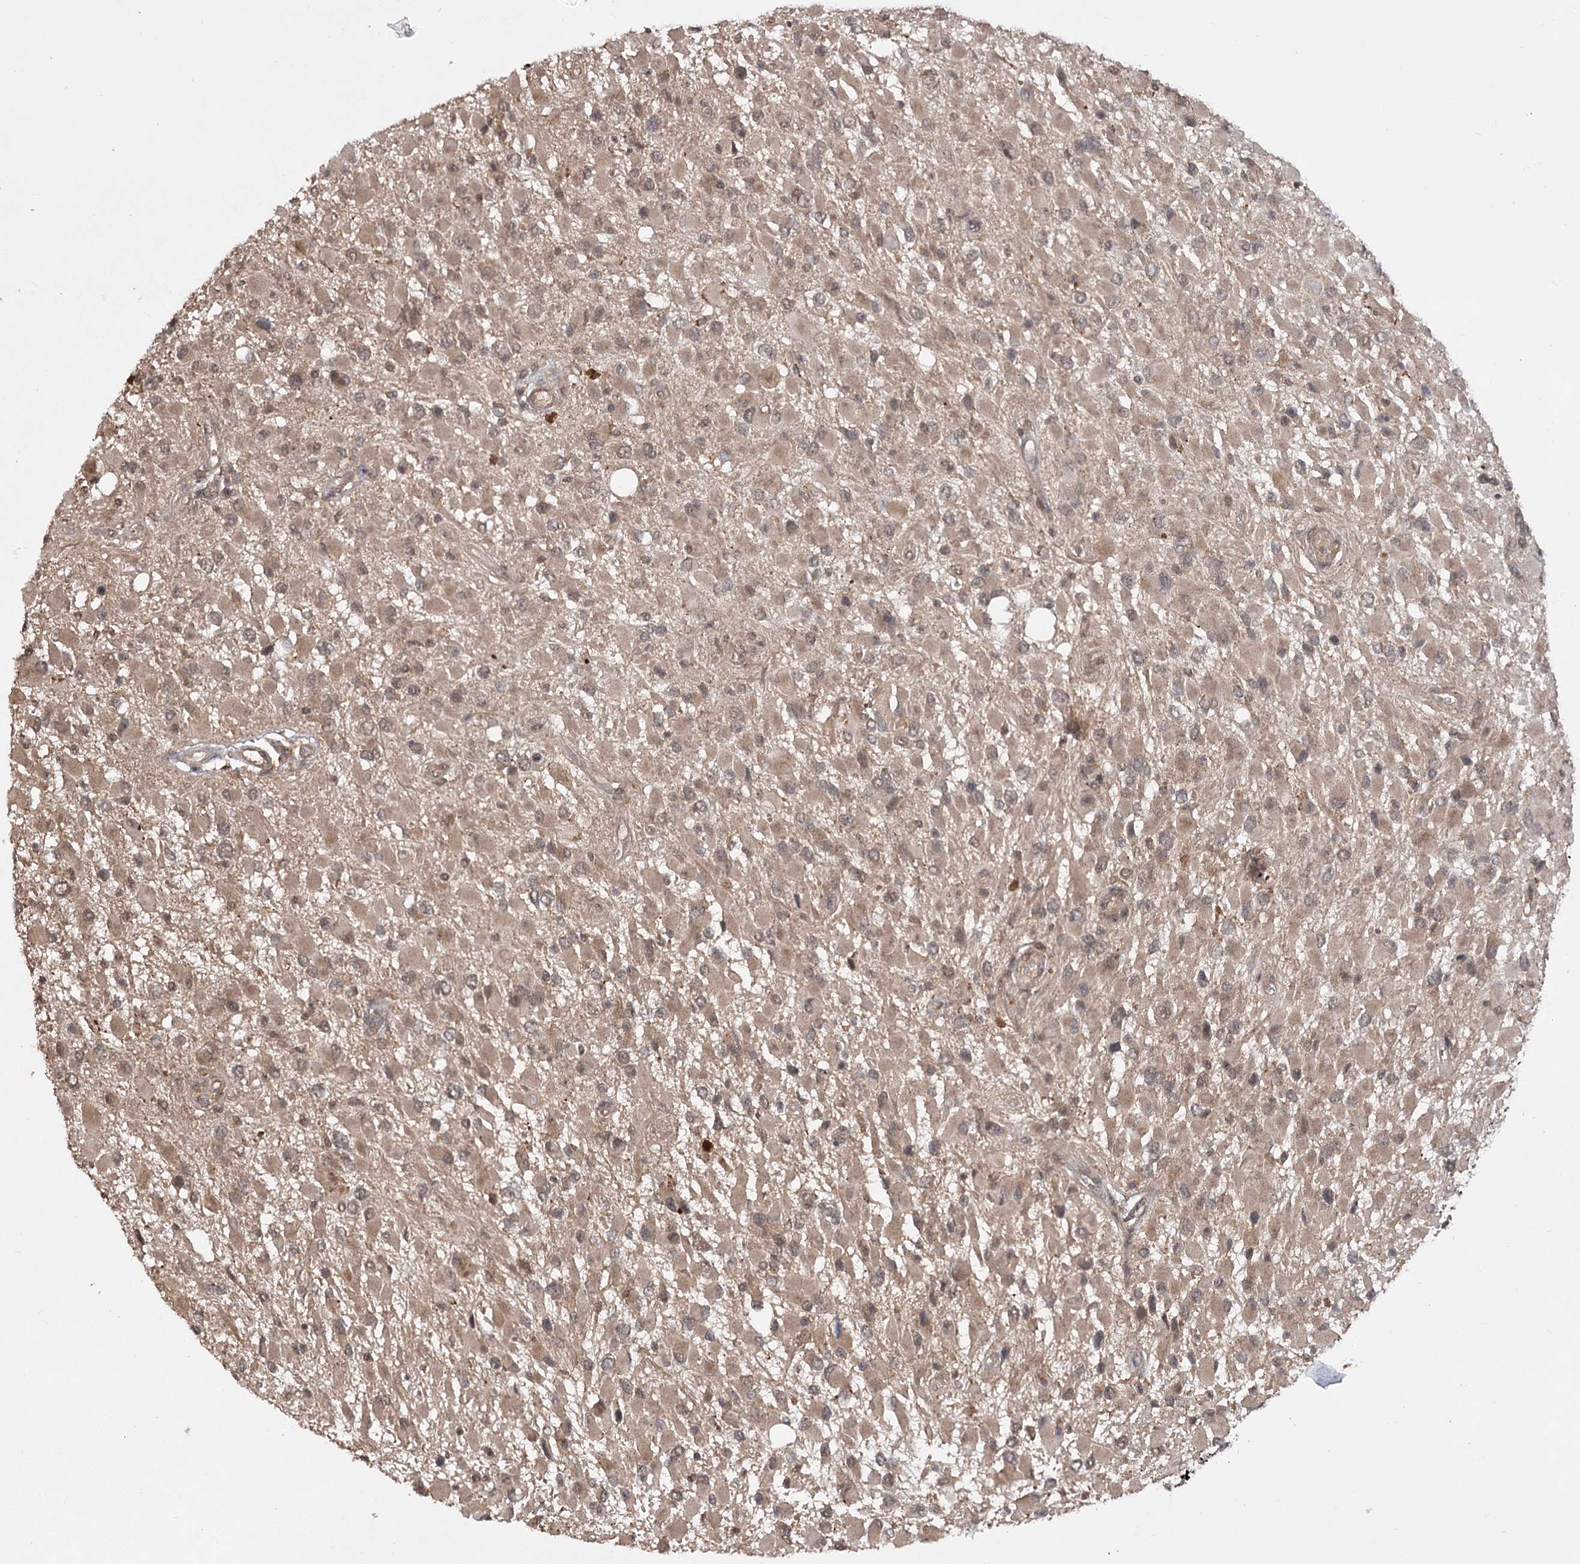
{"staining": {"intensity": "moderate", "quantity": "25%-75%", "location": "cytoplasmic/membranous"}, "tissue": "glioma", "cell_type": "Tumor cells", "image_type": "cancer", "snomed": [{"axis": "morphology", "description": "Glioma, malignant, High grade"}, {"axis": "topography", "description": "Brain"}], "caption": "This is a histology image of IHC staining of glioma, which shows moderate expression in the cytoplasmic/membranous of tumor cells.", "gene": "TENM2", "patient": {"sex": "male", "age": 53}}